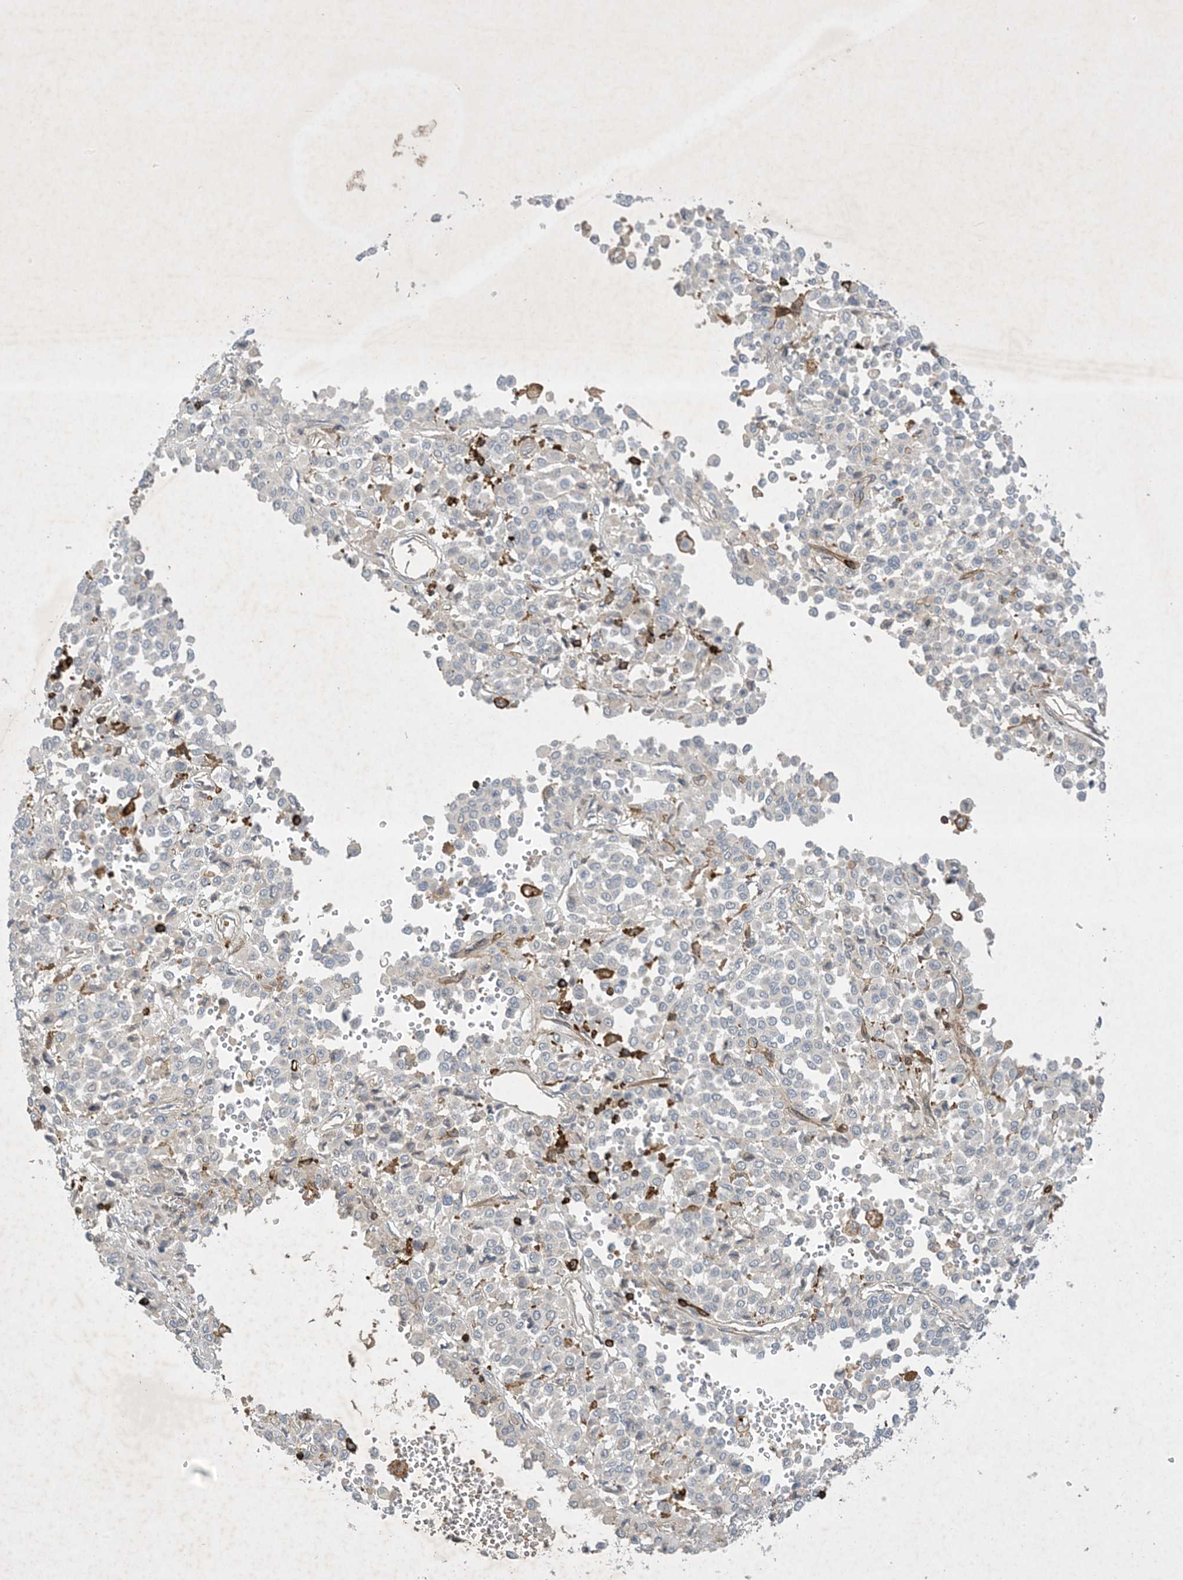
{"staining": {"intensity": "negative", "quantity": "none", "location": "none"}, "tissue": "melanoma", "cell_type": "Tumor cells", "image_type": "cancer", "snomed": [{"axis": "morphology", "description": "Malignant melanoma, Metastatic site"}, {"axis": "topography", "description": "Pancreas"}], "caption": "Malignant melanoma (metastatic site) stained for a protein using IHC exhibits no staining tumor cells.", "gene": "AK9", "patient": {"sex": "female", "age": 30}}